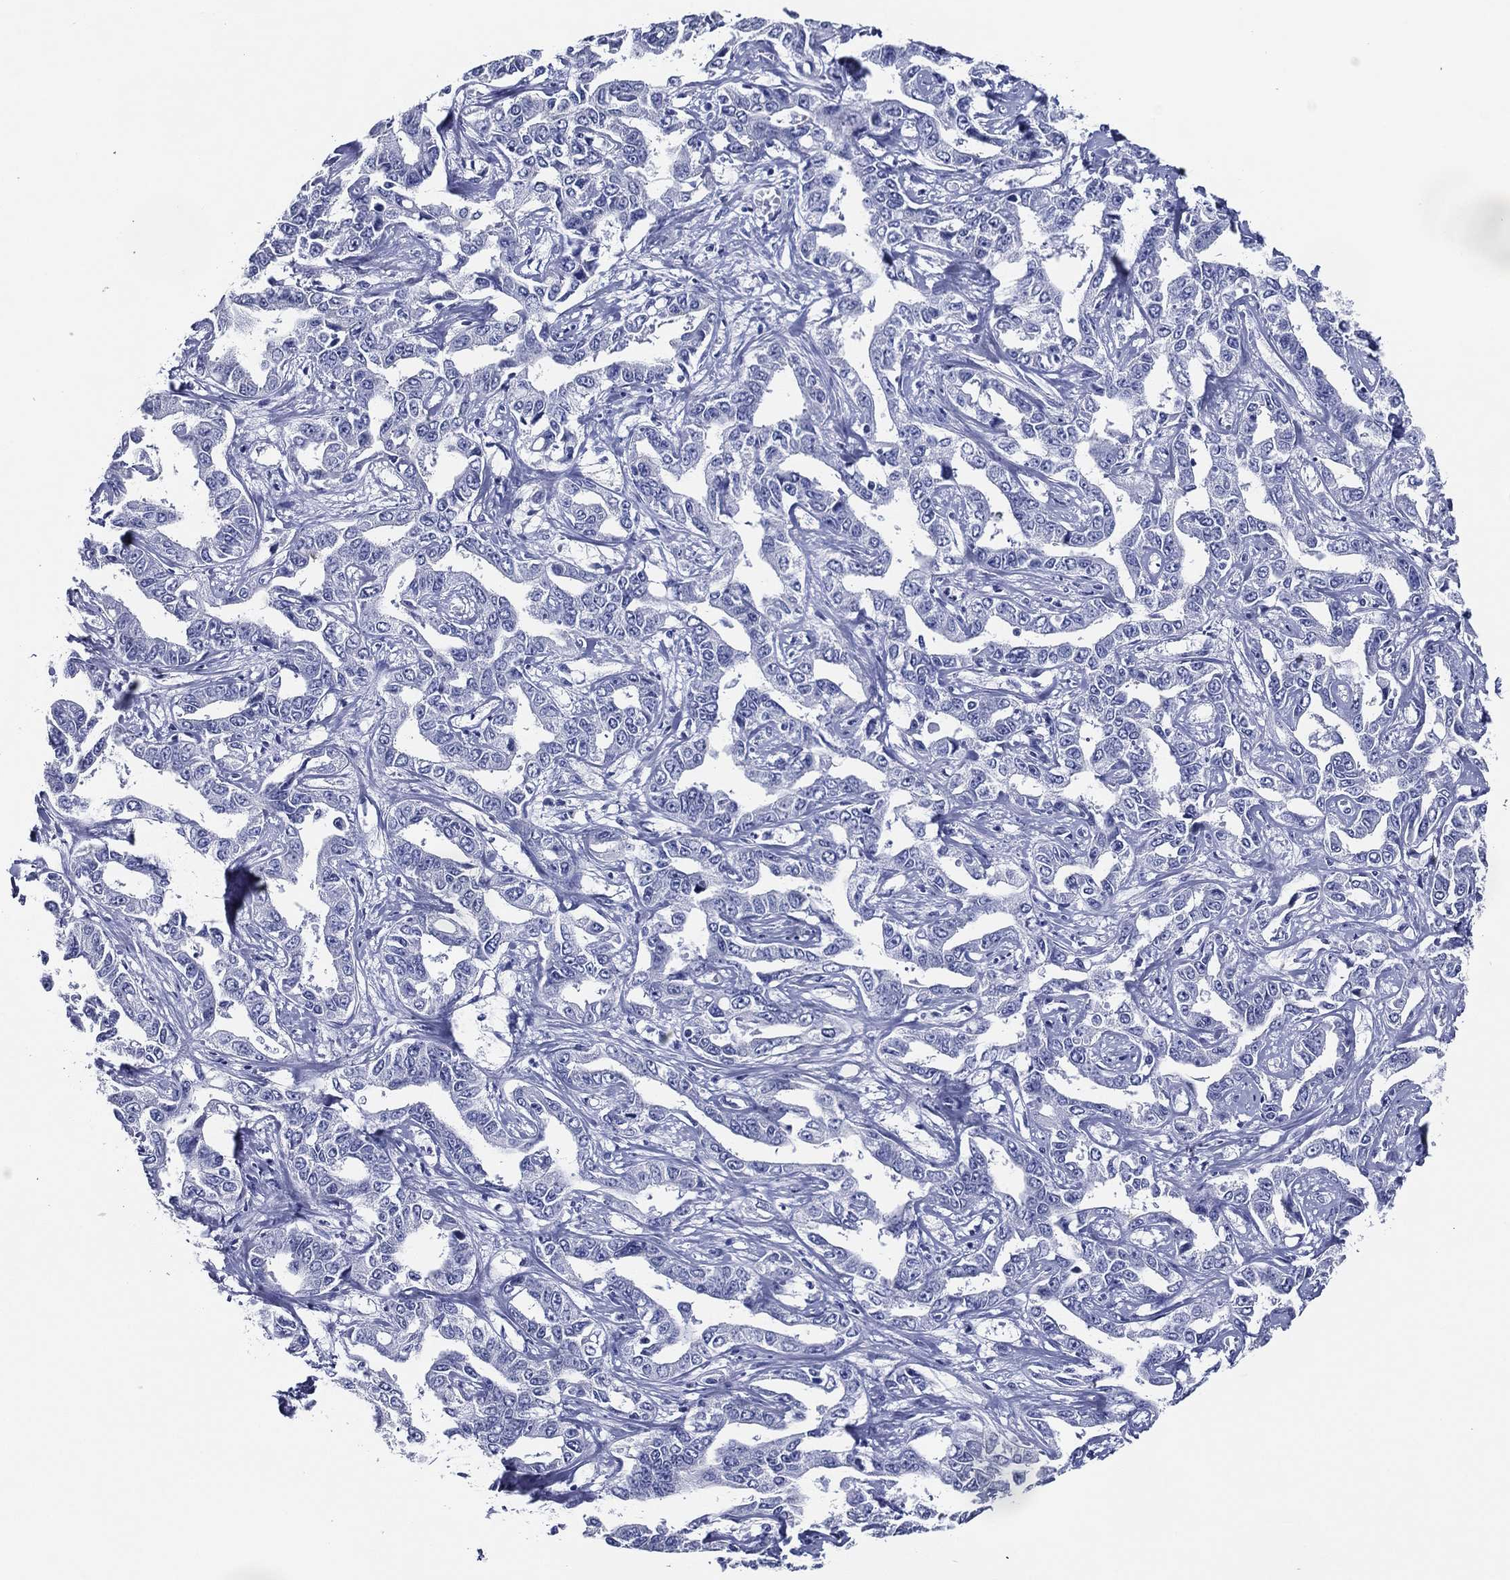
{"staining": {"intensity": "negative", "quantity": "none", "location": "none"}, "tissue": "liver cancer", "cell_type": "Tumor cells", "image_type": "cancer", "snomed": [{"axis": "morphology", "description": "Cholangiocarcinoma"}, {"axis": "topography", "description": "Liver"}], "caption": "Histopathology image shows no significant protein staining in tumor cells of cholangiocarcinoma (liver). (DAB immunohistochemistry, high magnification).", "gene": "ACE2", "patient": {"sex": "male", "age": 59}}